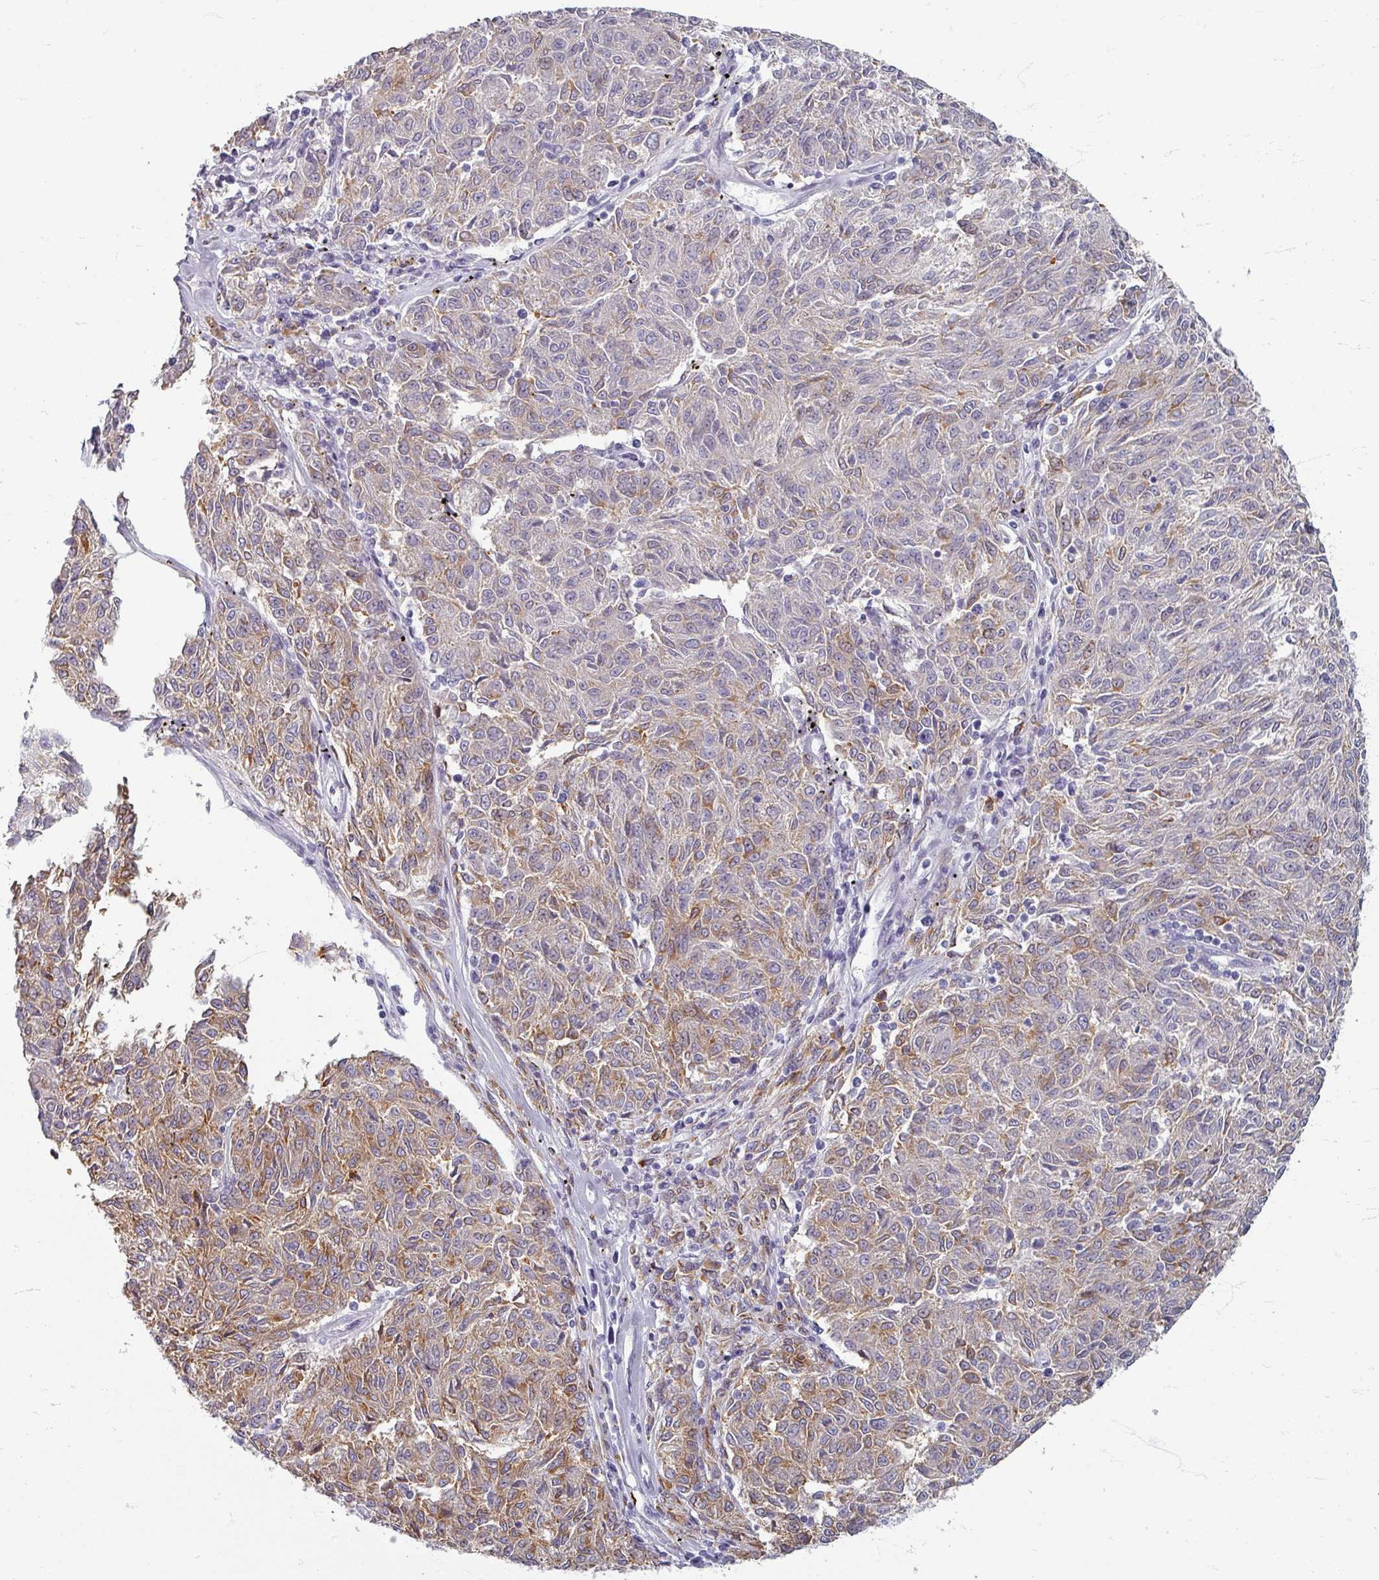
{"staining": {"intensity": "moderate", "quantity": "25%-75%", "location": "cytoplasmic/membranous"}, "tissue": "melanoma", "cell_type": "Tumor cells", "image_type": "cancer", "snomed": [{"axis": "morphology", "description": "Malignant melanoma, NOS"}, {"axis": "topography", "description": "Skin"}], "caption": "A photomicrograph of human malignant melanoma stained for a protein reveals moderate cytoplasmic/membranous brown staining in tumor cells.", "gene": "ZNF878", "patient": {"sex": "female", "age": 72}}